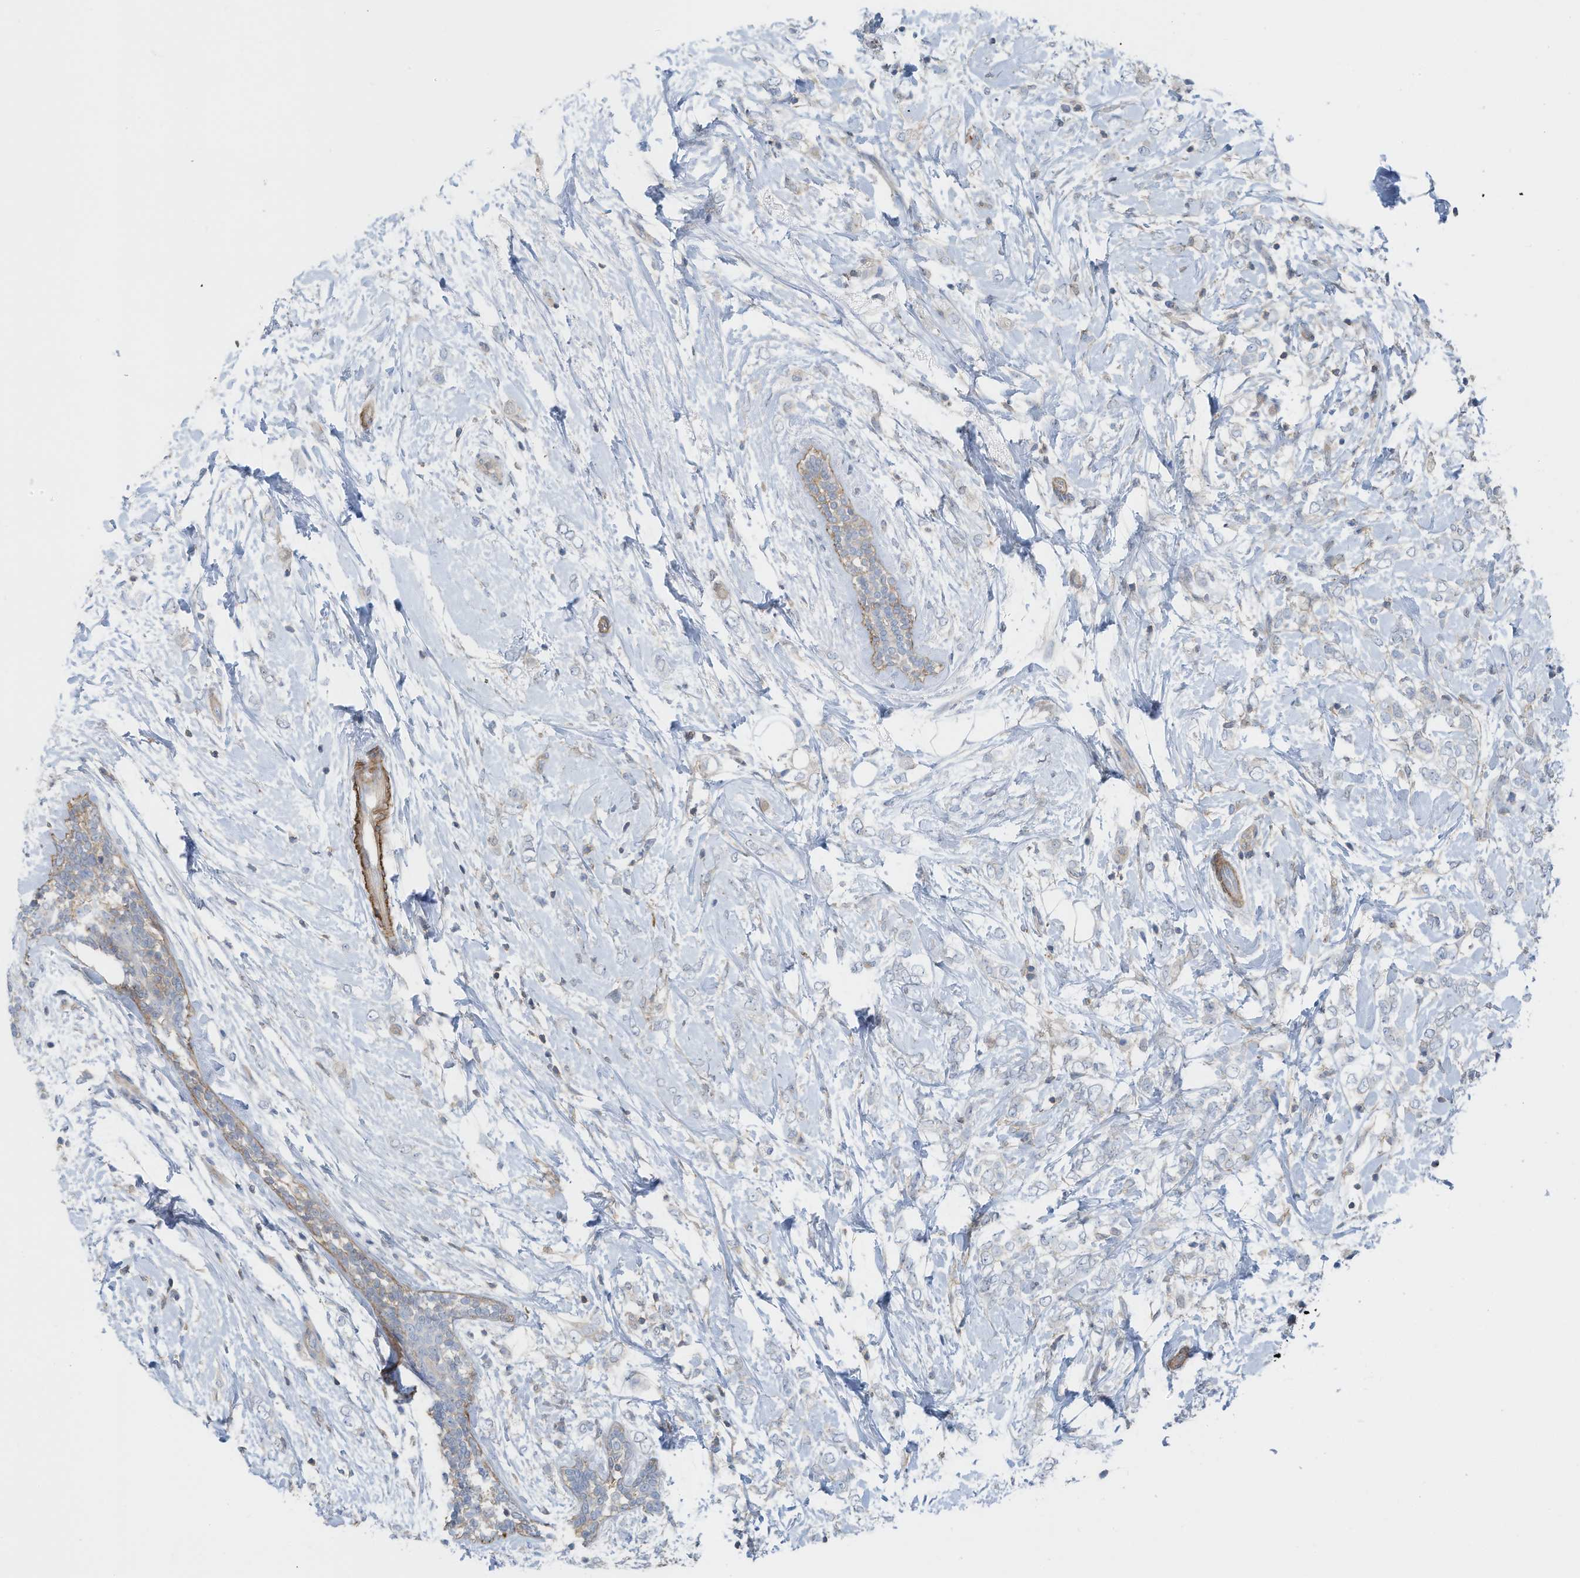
{"staining": {"intensity": "negative", "quantity": "none", "location": "none"}, "tissue": "breast cancer", "cell_type": "Tumor cells", "image_type": "cancer", "snomed": [{"axis": "morphology", "description": "Normal tissue, NOS"}, {"axis": "morphology", "description": "Lobular carcinoma"}, {"axis": "topography", "description": "Breast"}], "caption": "This photomicrograph is of lobular carcinoma (breast) stained with immunohistochemistry to label a protein in brown with the nuclei are counter-stained blue. There is no positivity in tumor cells.", "gene": "ZNF846", "patient": {"sex": "female", "age": 47}}